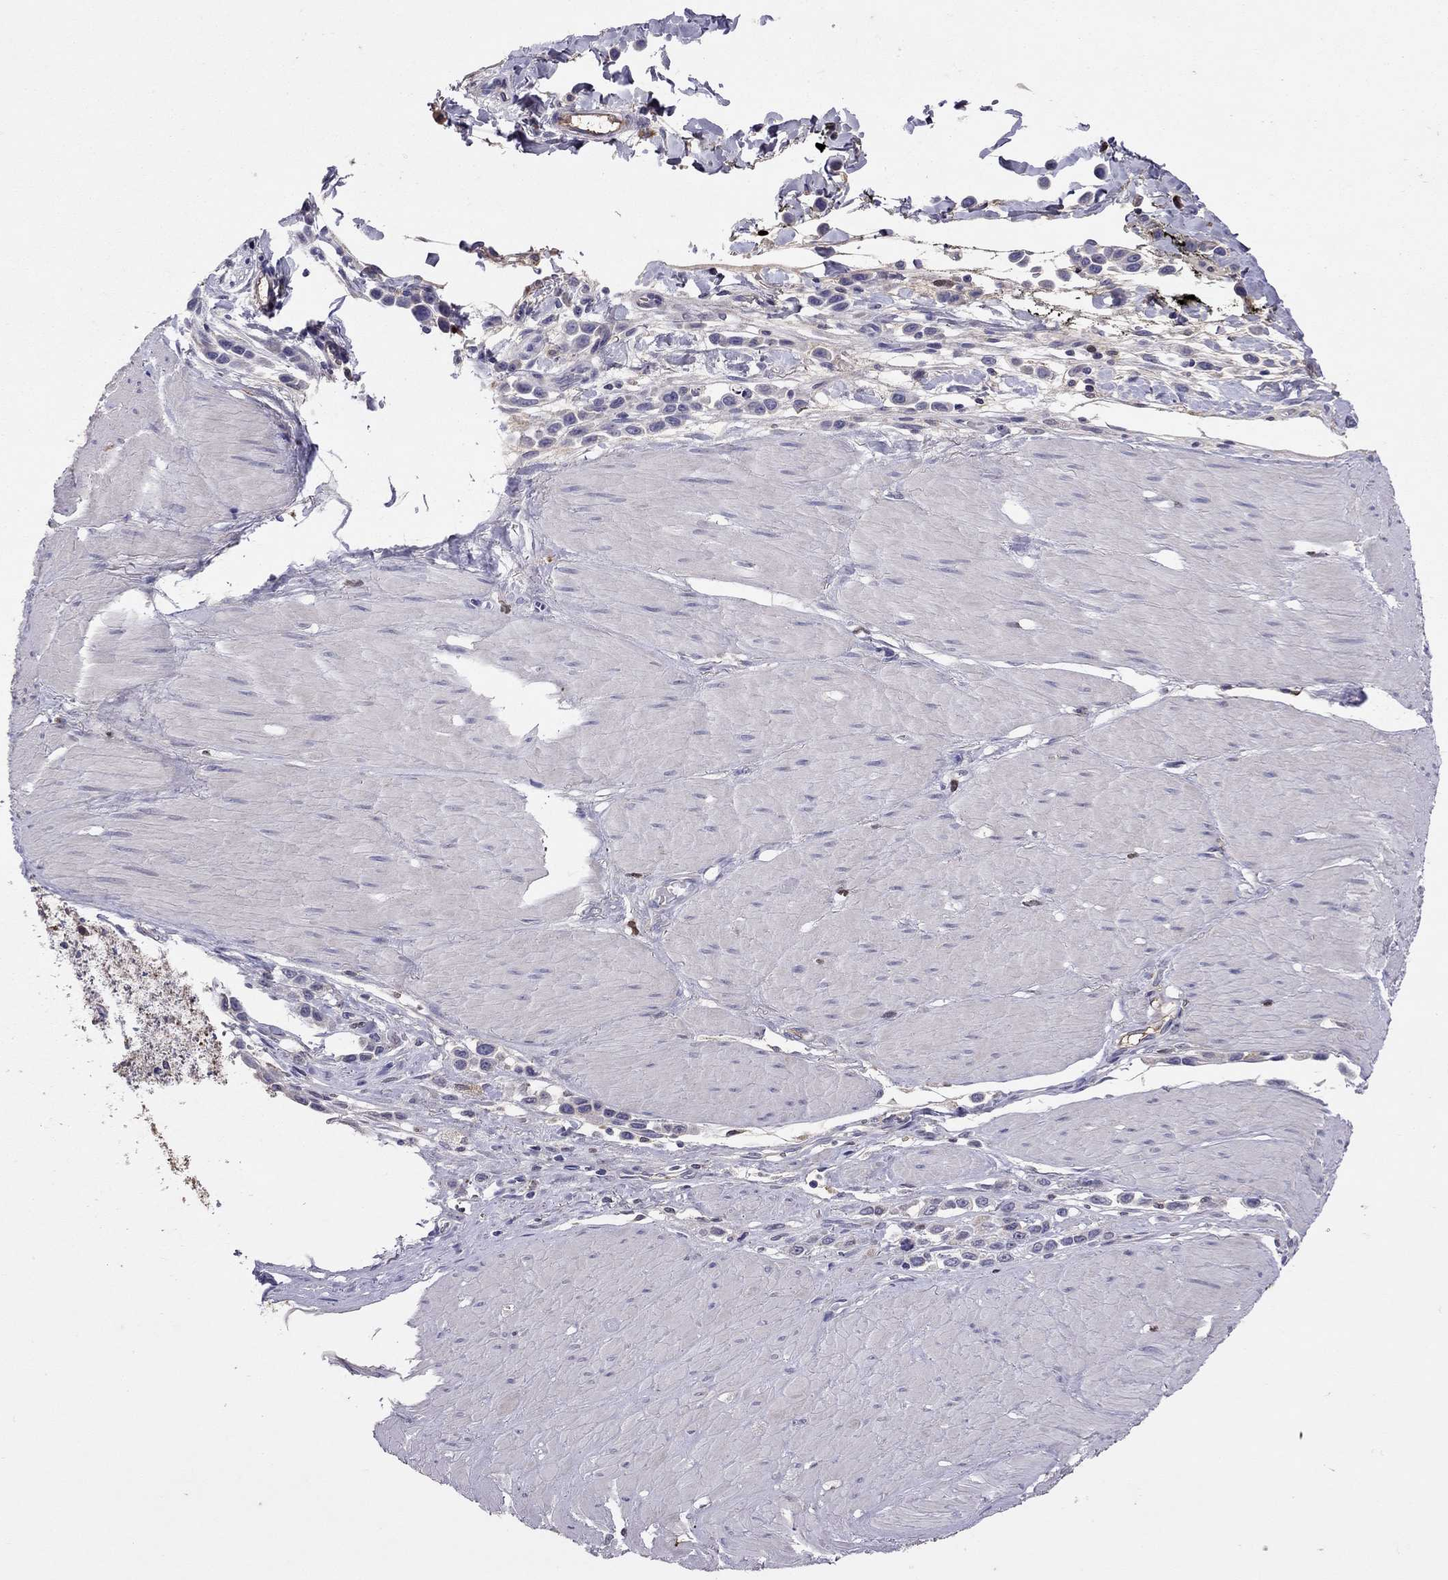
{"staining": {"intensity": "negative", "quantity": "none", "location": "none"}, "tissue": "stomach cancer", "cell_type": "Tumor cells", "image_type": "cancer", "snomed": [{"axis": "morphology", "description": "Adenocarcinoma, NOS"}, {"axis": "topography", "description": "Stomach"}], "caption": "The photomicrograph reveals no staining of tumor cells in stomach adenocarcinoma.", "gene": "SERPINA3", "patient": {"sex": "male", "age": 47}}